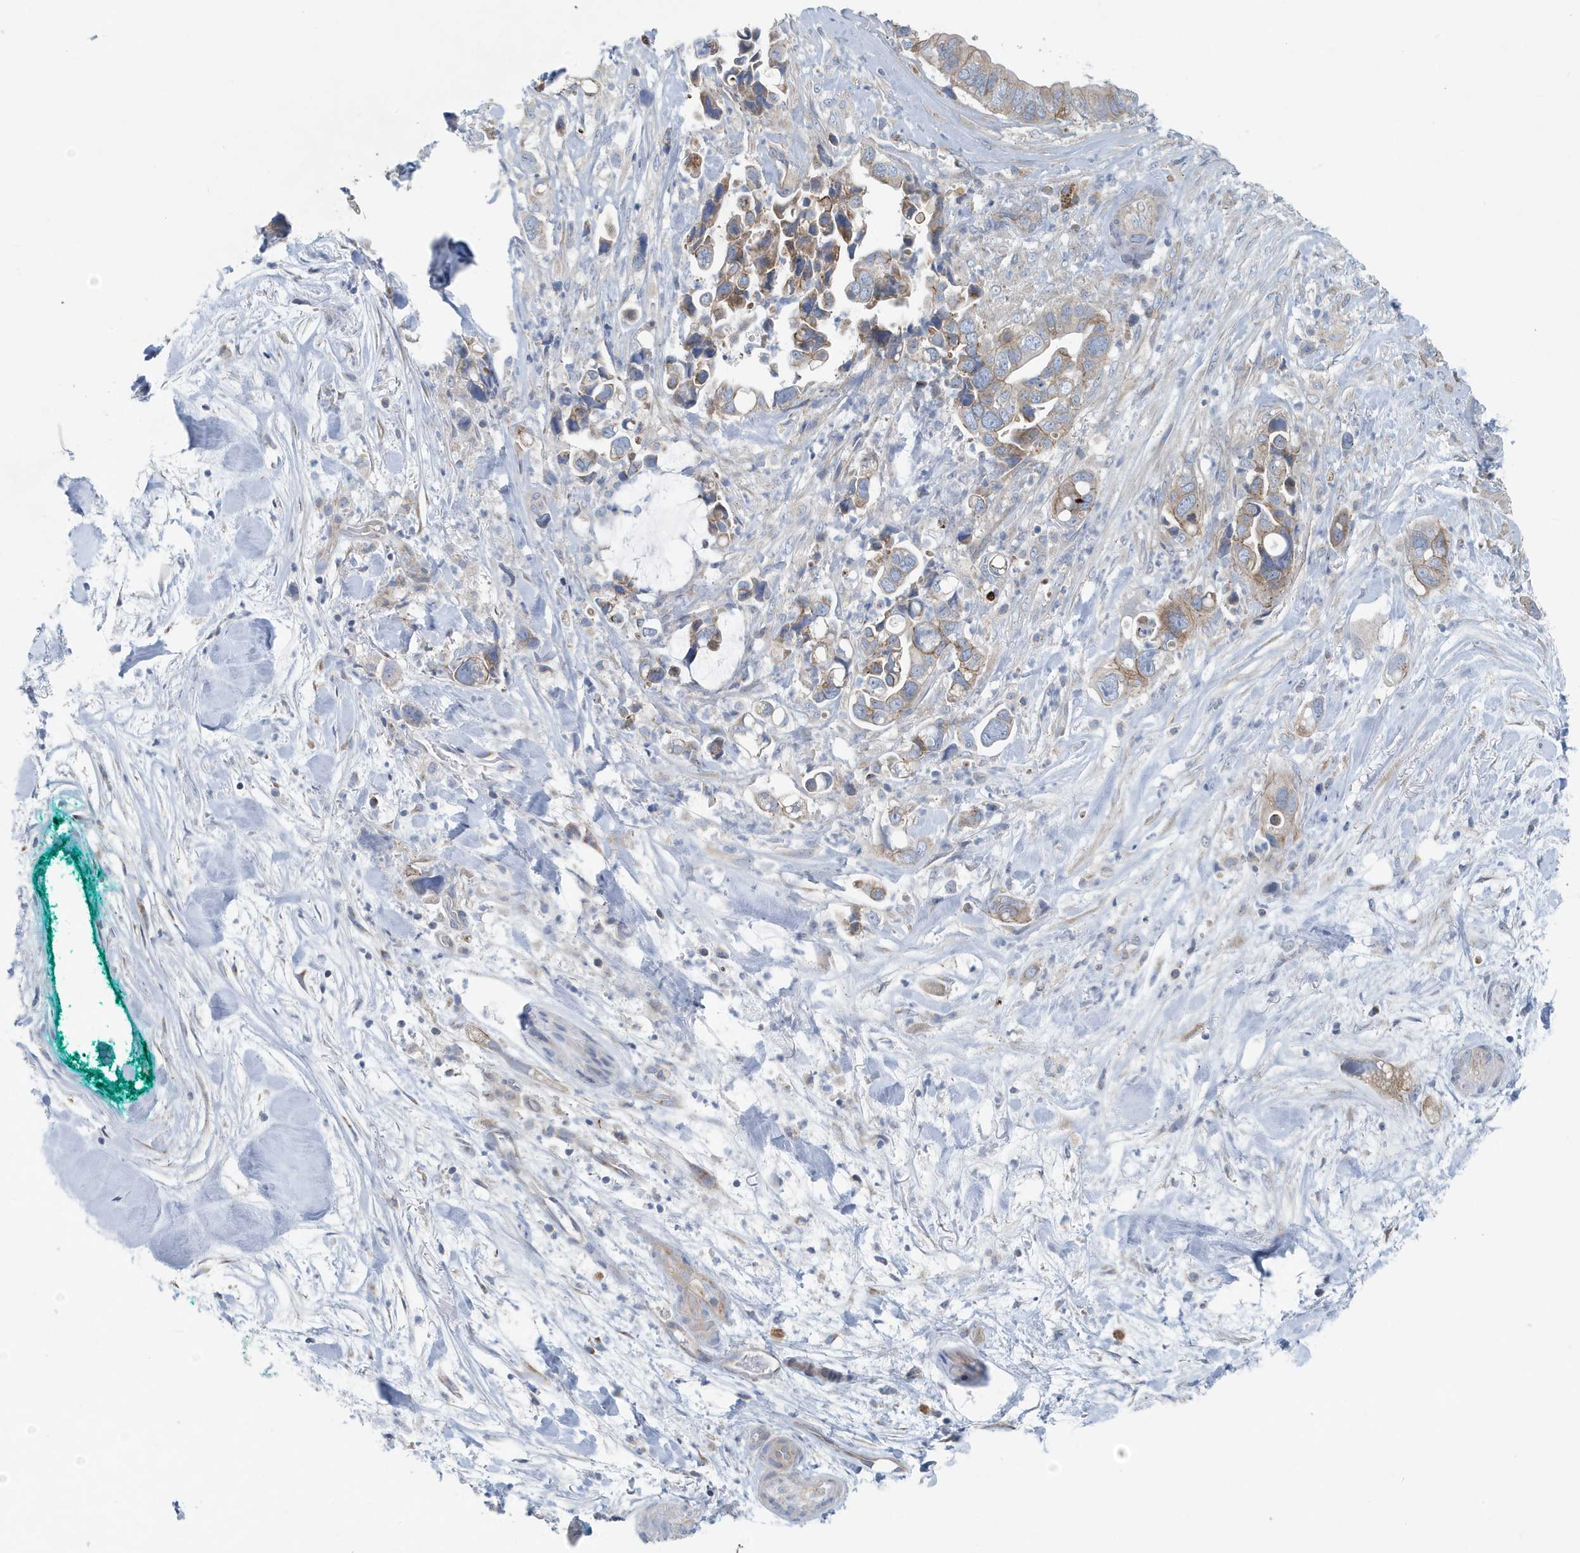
{"staining": {"intensity": "weak", "quantity": "25%-75%", "location": "cytoplasmic/membranous"}, "tissue": "pancreatic cancer", "cell_type": "Tumor cells", "image_type": "cancer", "snomed": [{"axis": "morphology", "description": "Adenocarcinoma, NOS"}, {"axis": "topography", "description": "Pancreas"}], "caption": "Tumor cells show weak cytoplasmic/membranous staining in approximately 25%-75% of cells in pancreatic cancer (adenocarcinoma).", "gene": "PPM1M", "patient": {"sex": "female", "age": 72}}